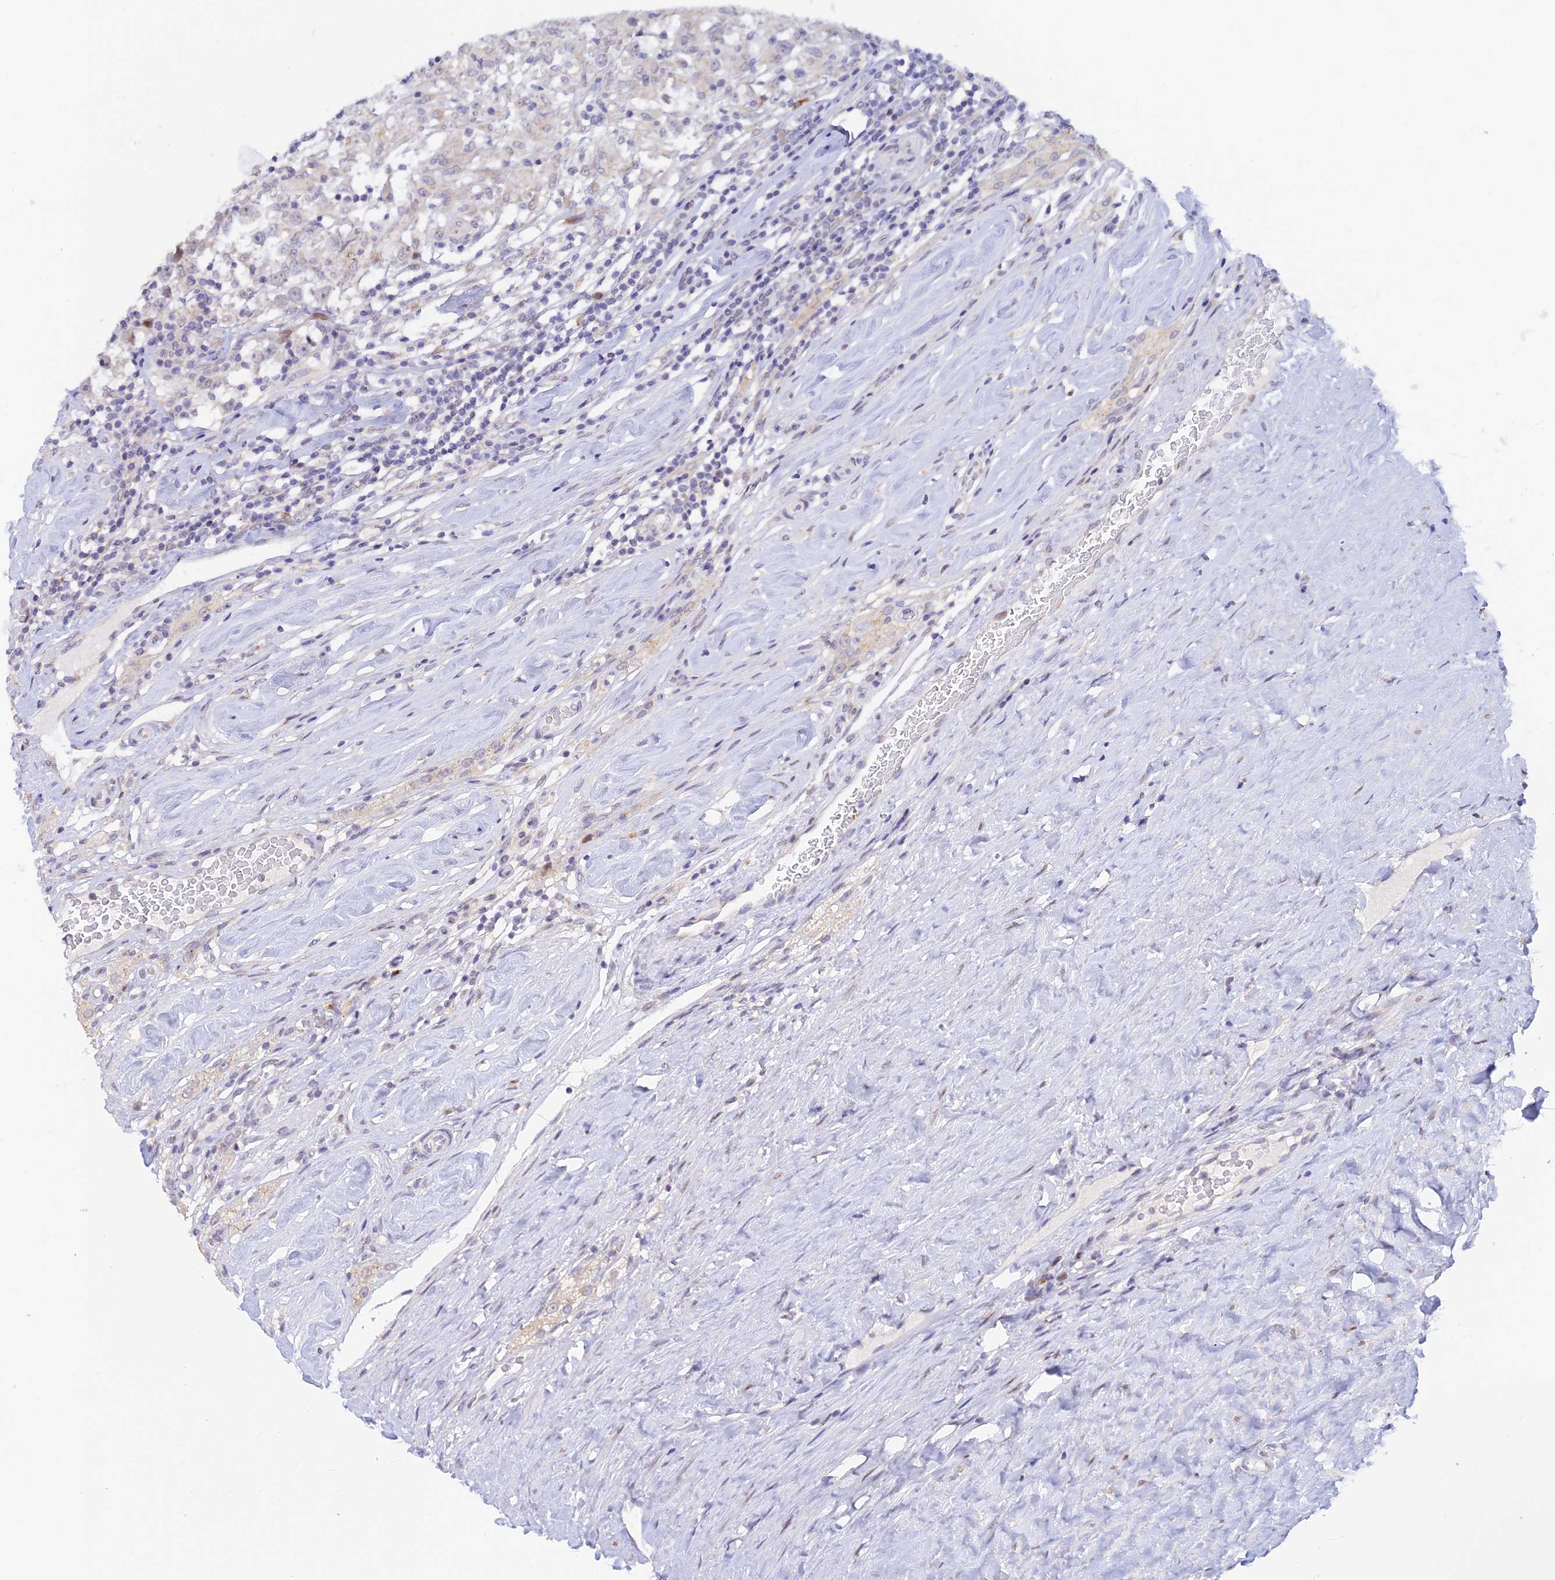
{"staining": {"intensity": "negative", "quantity": "none", "location": "none"}, "tissue": "testis cancer", "cell_type": "Tumor cells", "image_type": "cancer", "snomed": [{"axis": "morphology", "description": "Seminoma, NOS"}, {"axis": "topography", "description": "Testis"}], "caption": "Immunohistochemistry of human testis cancer displays no positivity in tumor cells.", "gene": "INKA1", "patient": {"sex": "male", "age": 46}}